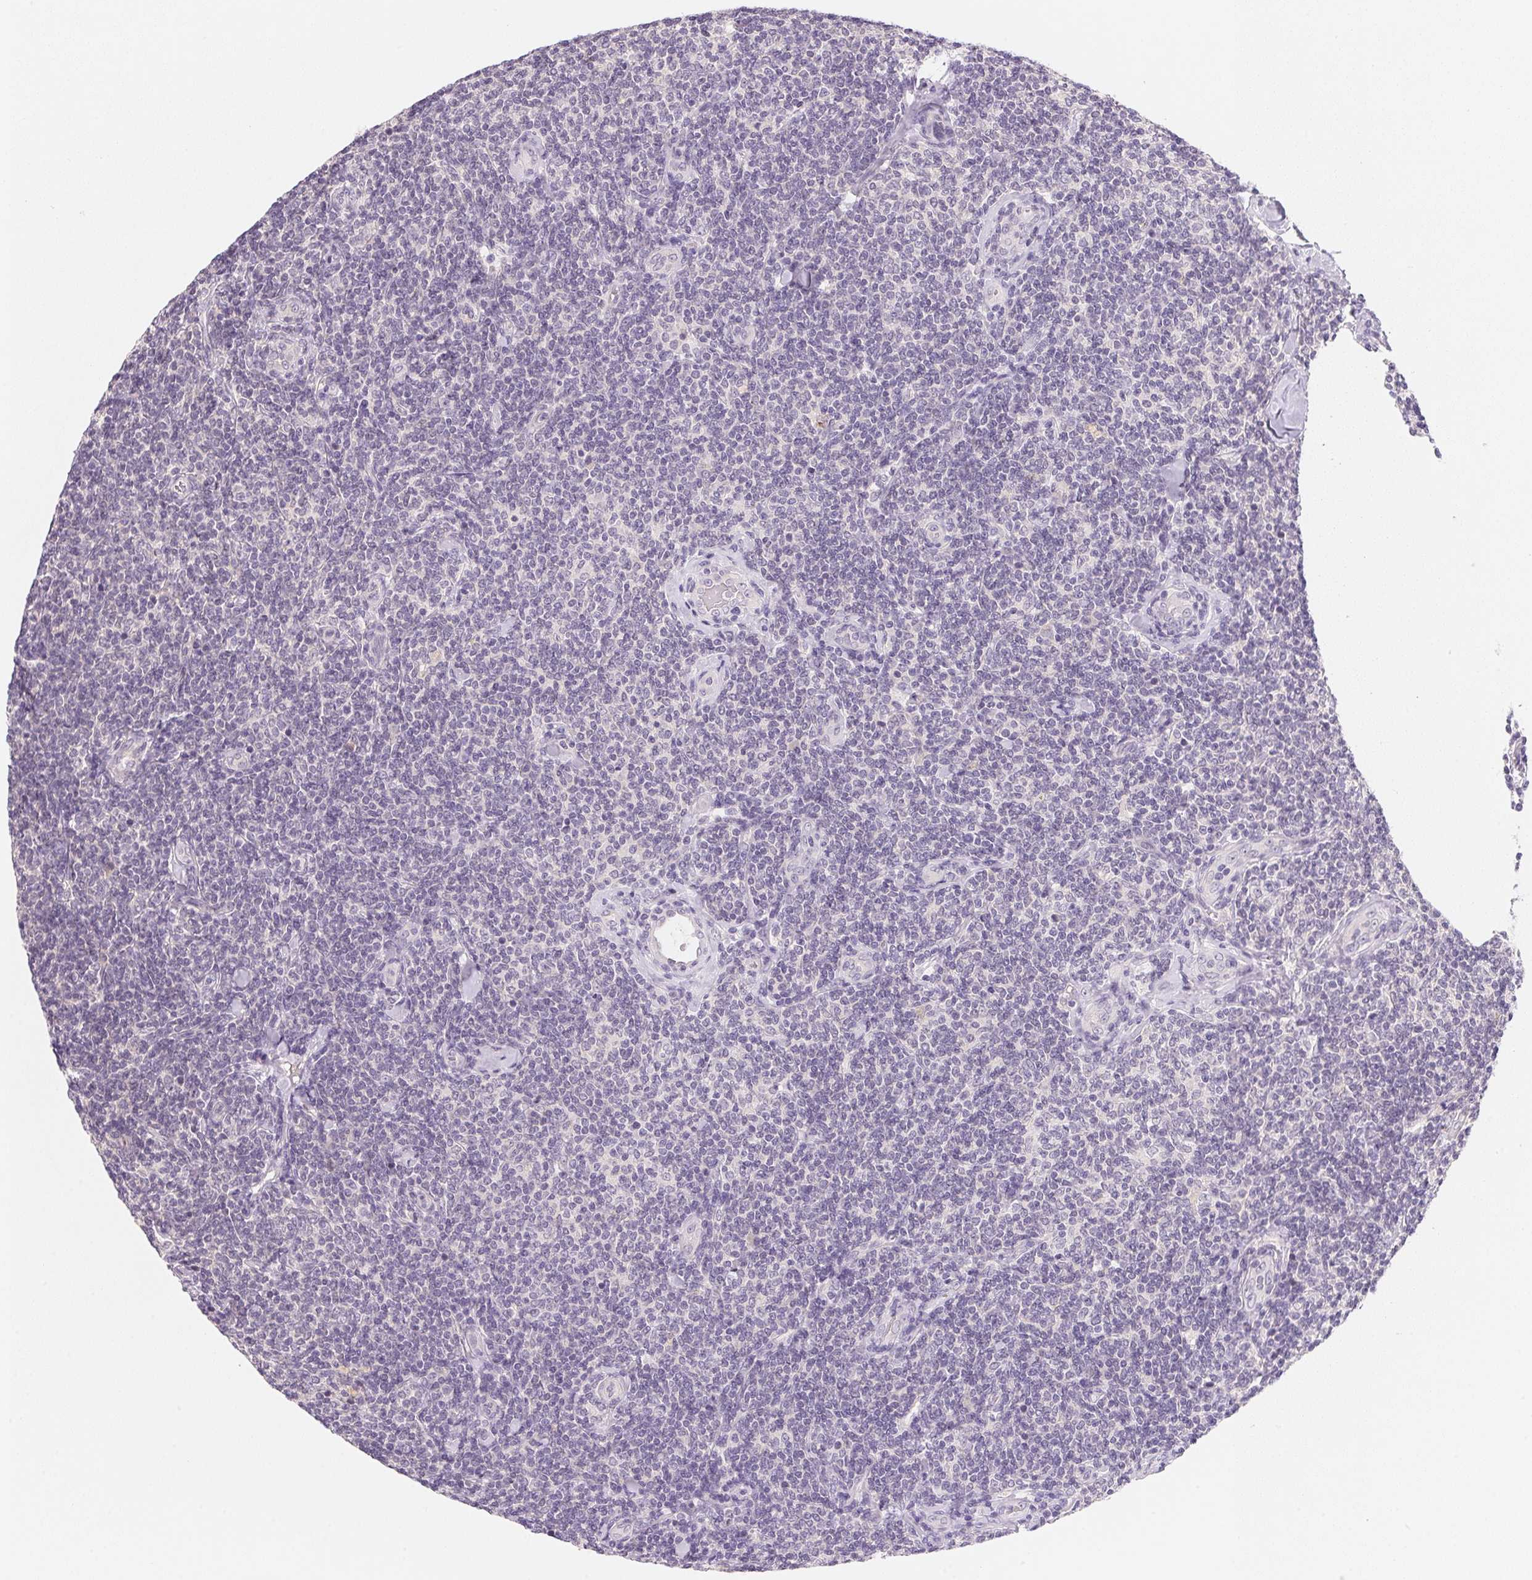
{"staining": {"intensity": "negative", "quantity": "none", "location": "none"}, "tissue": "lymphoma", "cell_type": "Tumor cells", "image_type": "cancer", "snomed": [{"axis": "morphology", "description": "Malignant lymphoma, non-Hodgkin's type, Low grade"}, {"axis": "topography", "description": "Lymph node"}], "caption": "High power microscopy micrograph of an immunohistochemistry image of lymphoma, revealing no significant positivity in tumor cells.", "gene": "MCOLN3", "patient": {"sex": "female", "age": 56}}